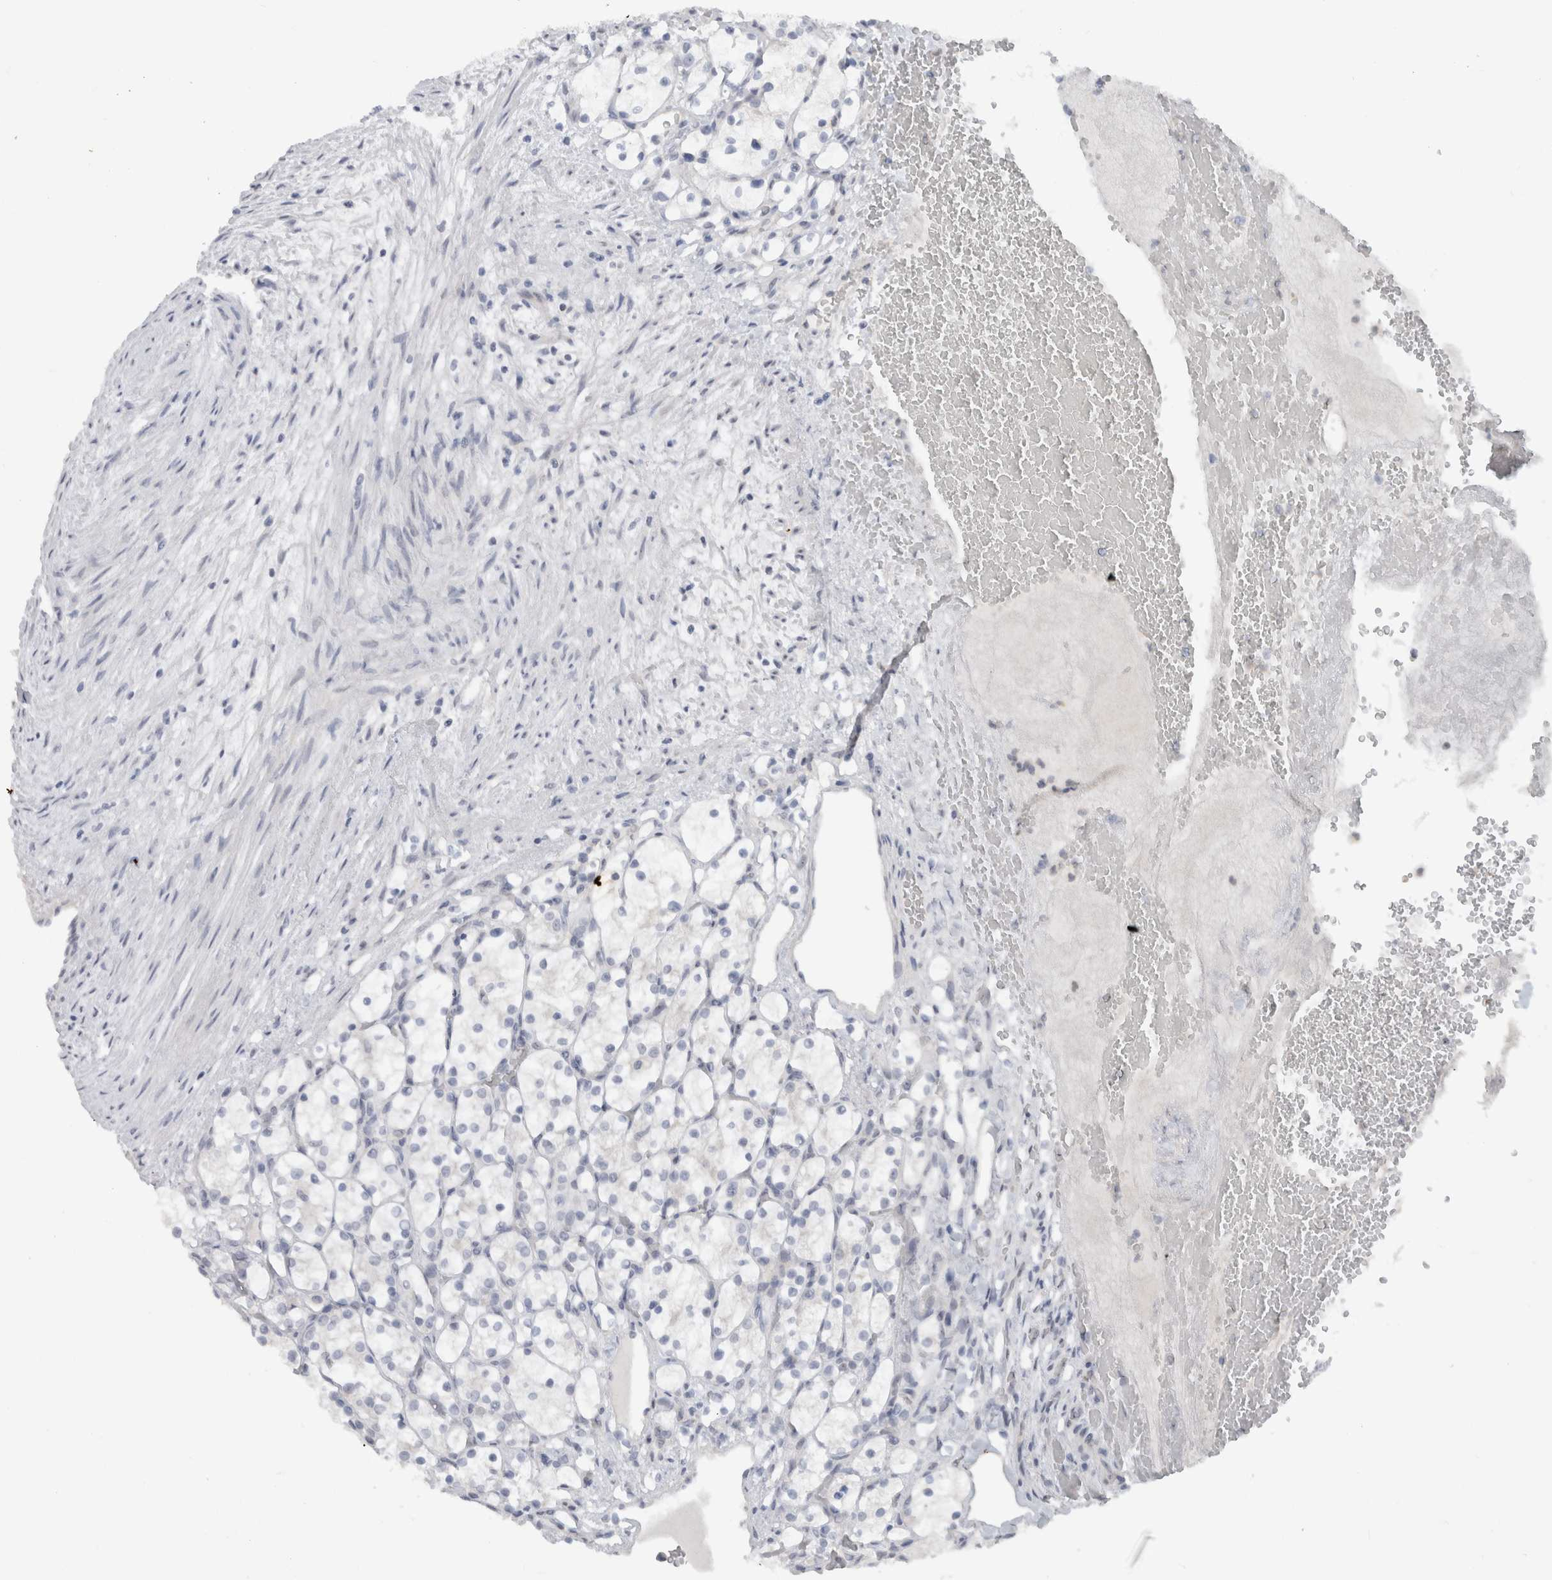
{"staining": {"intensity": "negative", "quantity": "none", "location": "none"}, "tissue": "renal cancer", "cell_type": "Tumor cells", "image_type": "cancer", "snomed": [{"axis": "morphology", "description": "Adenocarcinoma, NOS"}, {"axis": "topography", "description": "Kidney"}], "caption": "IHC image of renal cancer (adenocarcinoma) stained for a protein (brown), which displays no expression in tumor cells. The staining was performed using DAB to visualize the protein expression in brown, while the nuclei were stained in blue with hematoxylin (Magnification: 20x).", "gene": "FMR1NB", "patient": {"sex": "female", "age": 69}}